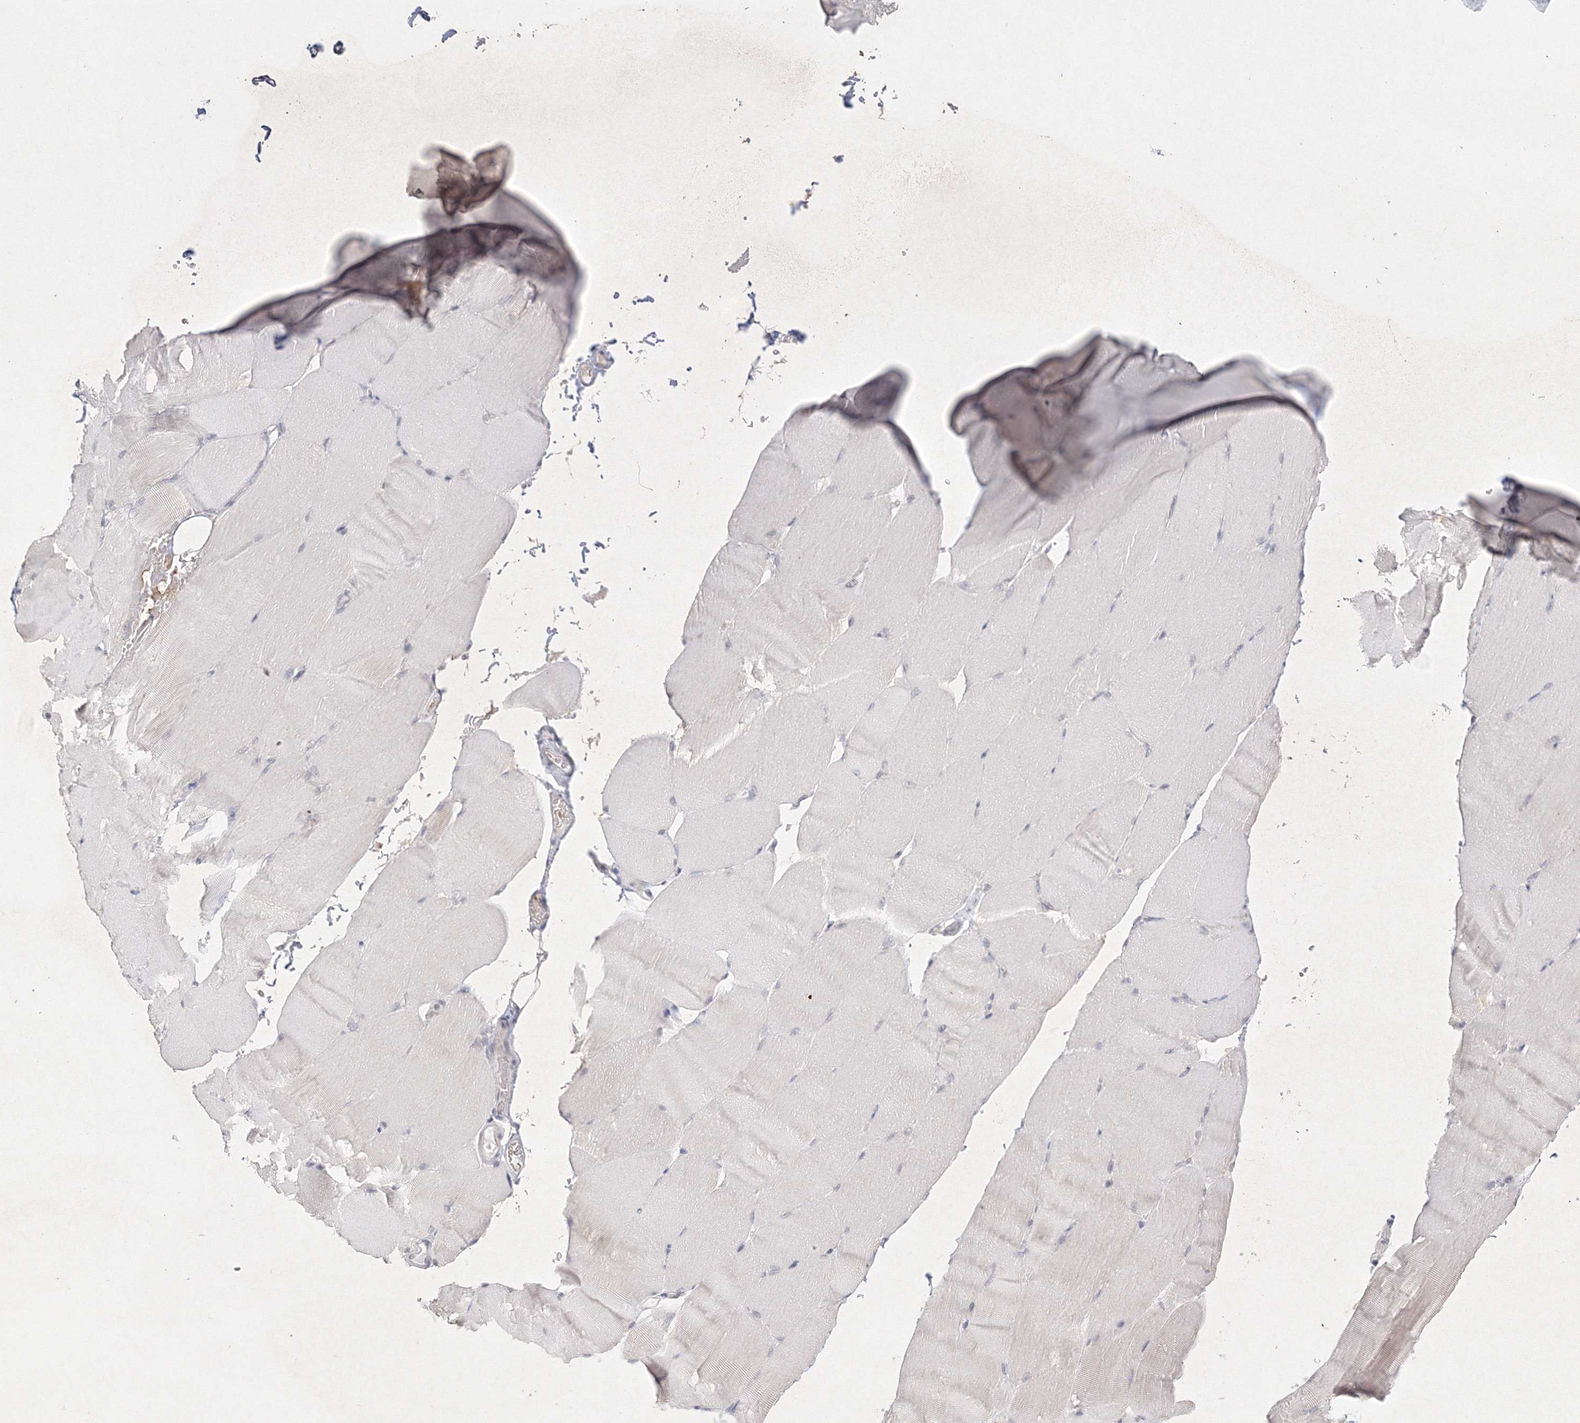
{"staining": {"intensity": "negative", "quantity": "none", "location": "none"}, "tissue": "skeletal muscle", "cell_type": "Myocytes", "image_type": "normal", "snomed": [{"axis": "morphology", "description": "Normal tissue, NOS"}, {"axis": "topography", "description": "Skeletal muscle"}, {"axis": "topography", "description": "Parathyroid gland"}], "caption": "High magnification brightfield microscopy of normal skeletal muscle stained with DAB (3,3'-diaminobenzidine) (brown) and counterstained with hematoxylin (blue): myocytes show no significant staining. The staining is performed using DAB (3,3'-diaminobenzidine) brown chromogen with nuclei counter-stained in using hematoxylin.", "gene": "NXPE3", "patient": {"sex": "female", "age": 37}}